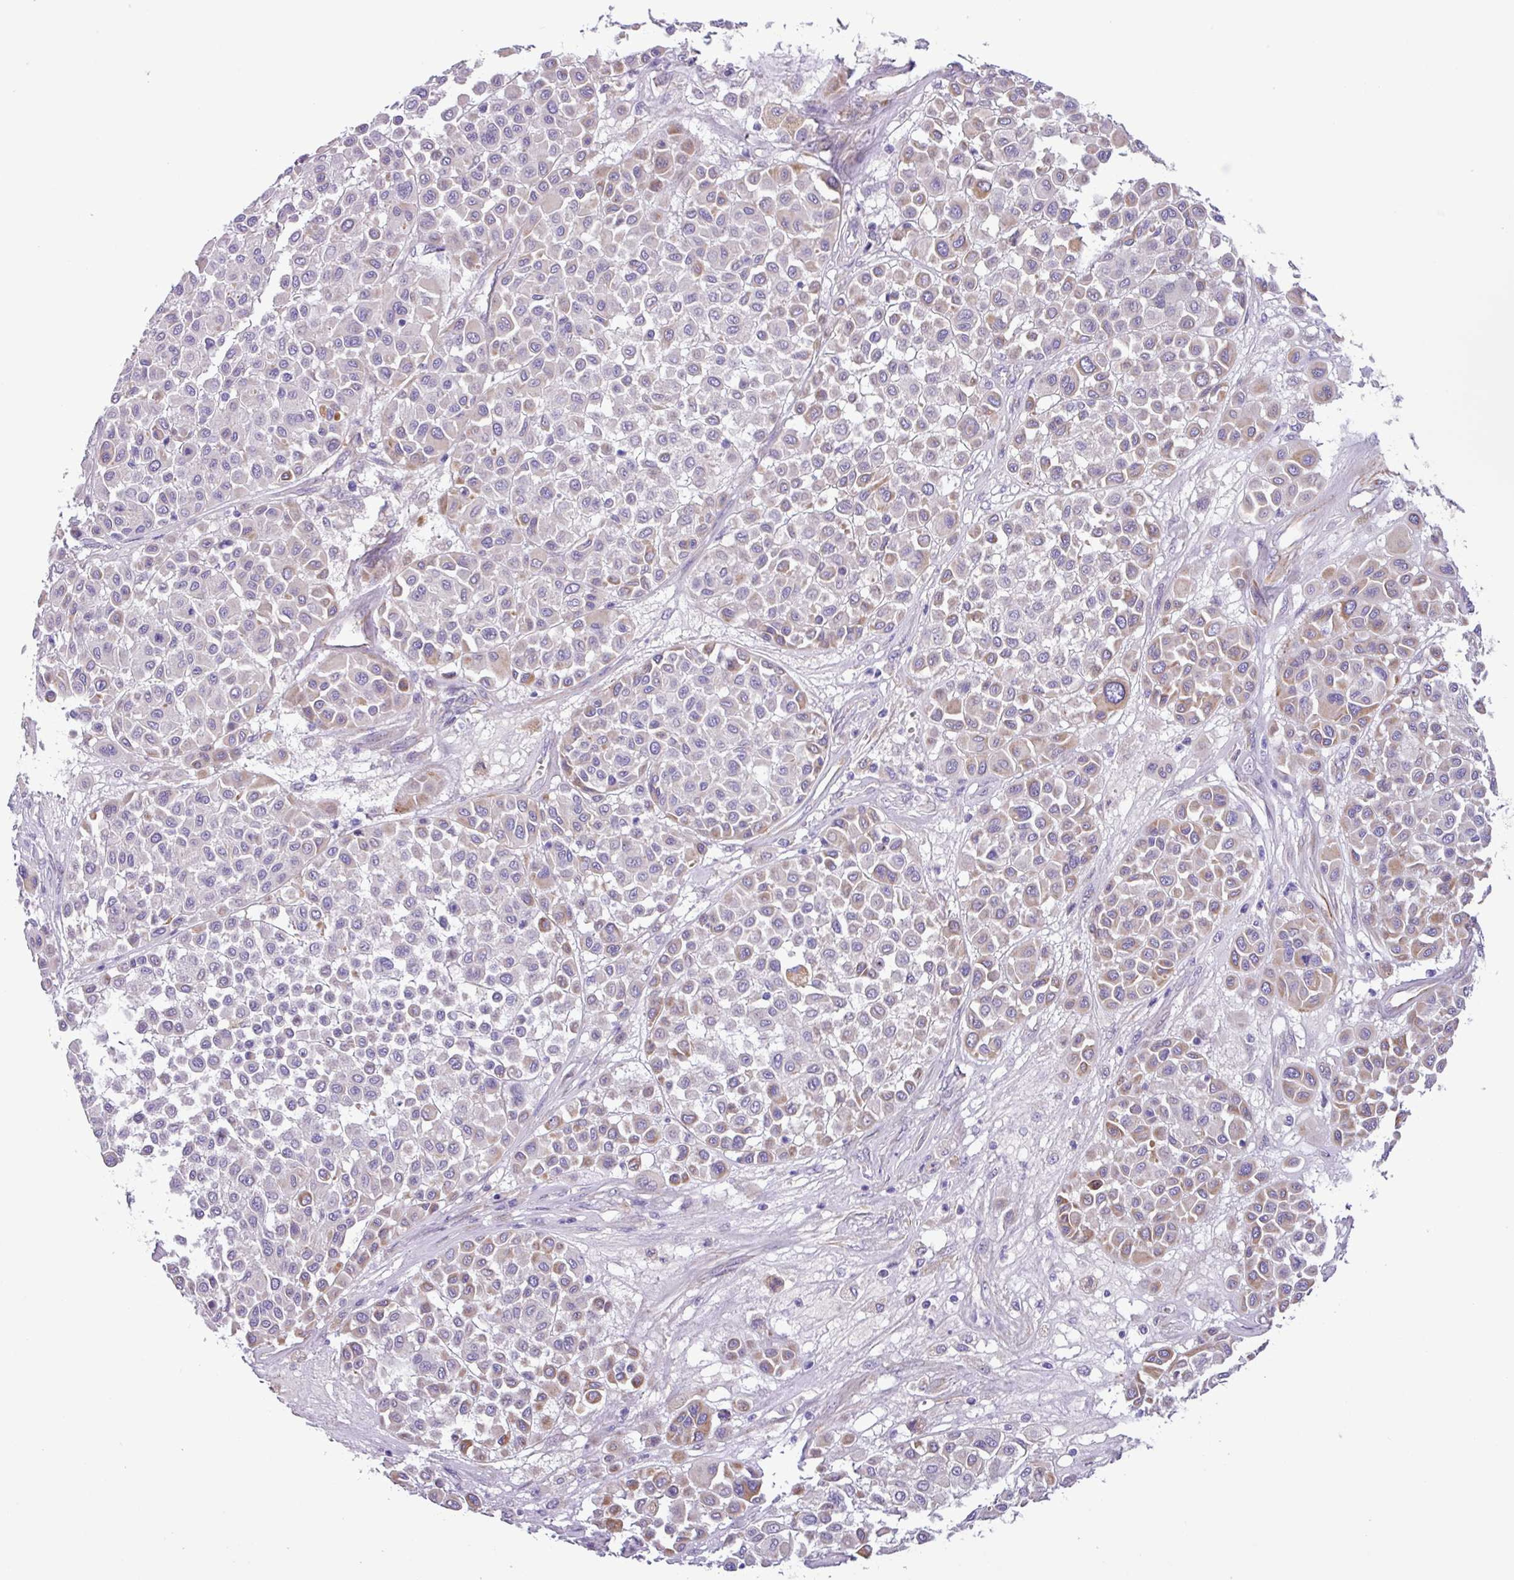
{"staining": {"intensity": "moderate", "quantity": "25%-75%", "location": "cytoplasmic/membranous"}, "tissue": "melanoma", "cell_type": "Tumor cells", "image_type": "cancer", "snomed": [{"axis": "morphology", "description": "Malignant melanoma, Metastatic site"}, {"axis": "topography", "description": "Soft tissue"}], "caption": "An IHC micrograph of tumor tissue is shown. Protein staining in brown shows moderate cytoplasmic/membranous positivity in melanoma within tumor cells. Immunohistochemistry stains the protein in brown and the nuclei are stained blue.", "gene": "MRM2", "patient": {"sex": "male", "age": 41}}